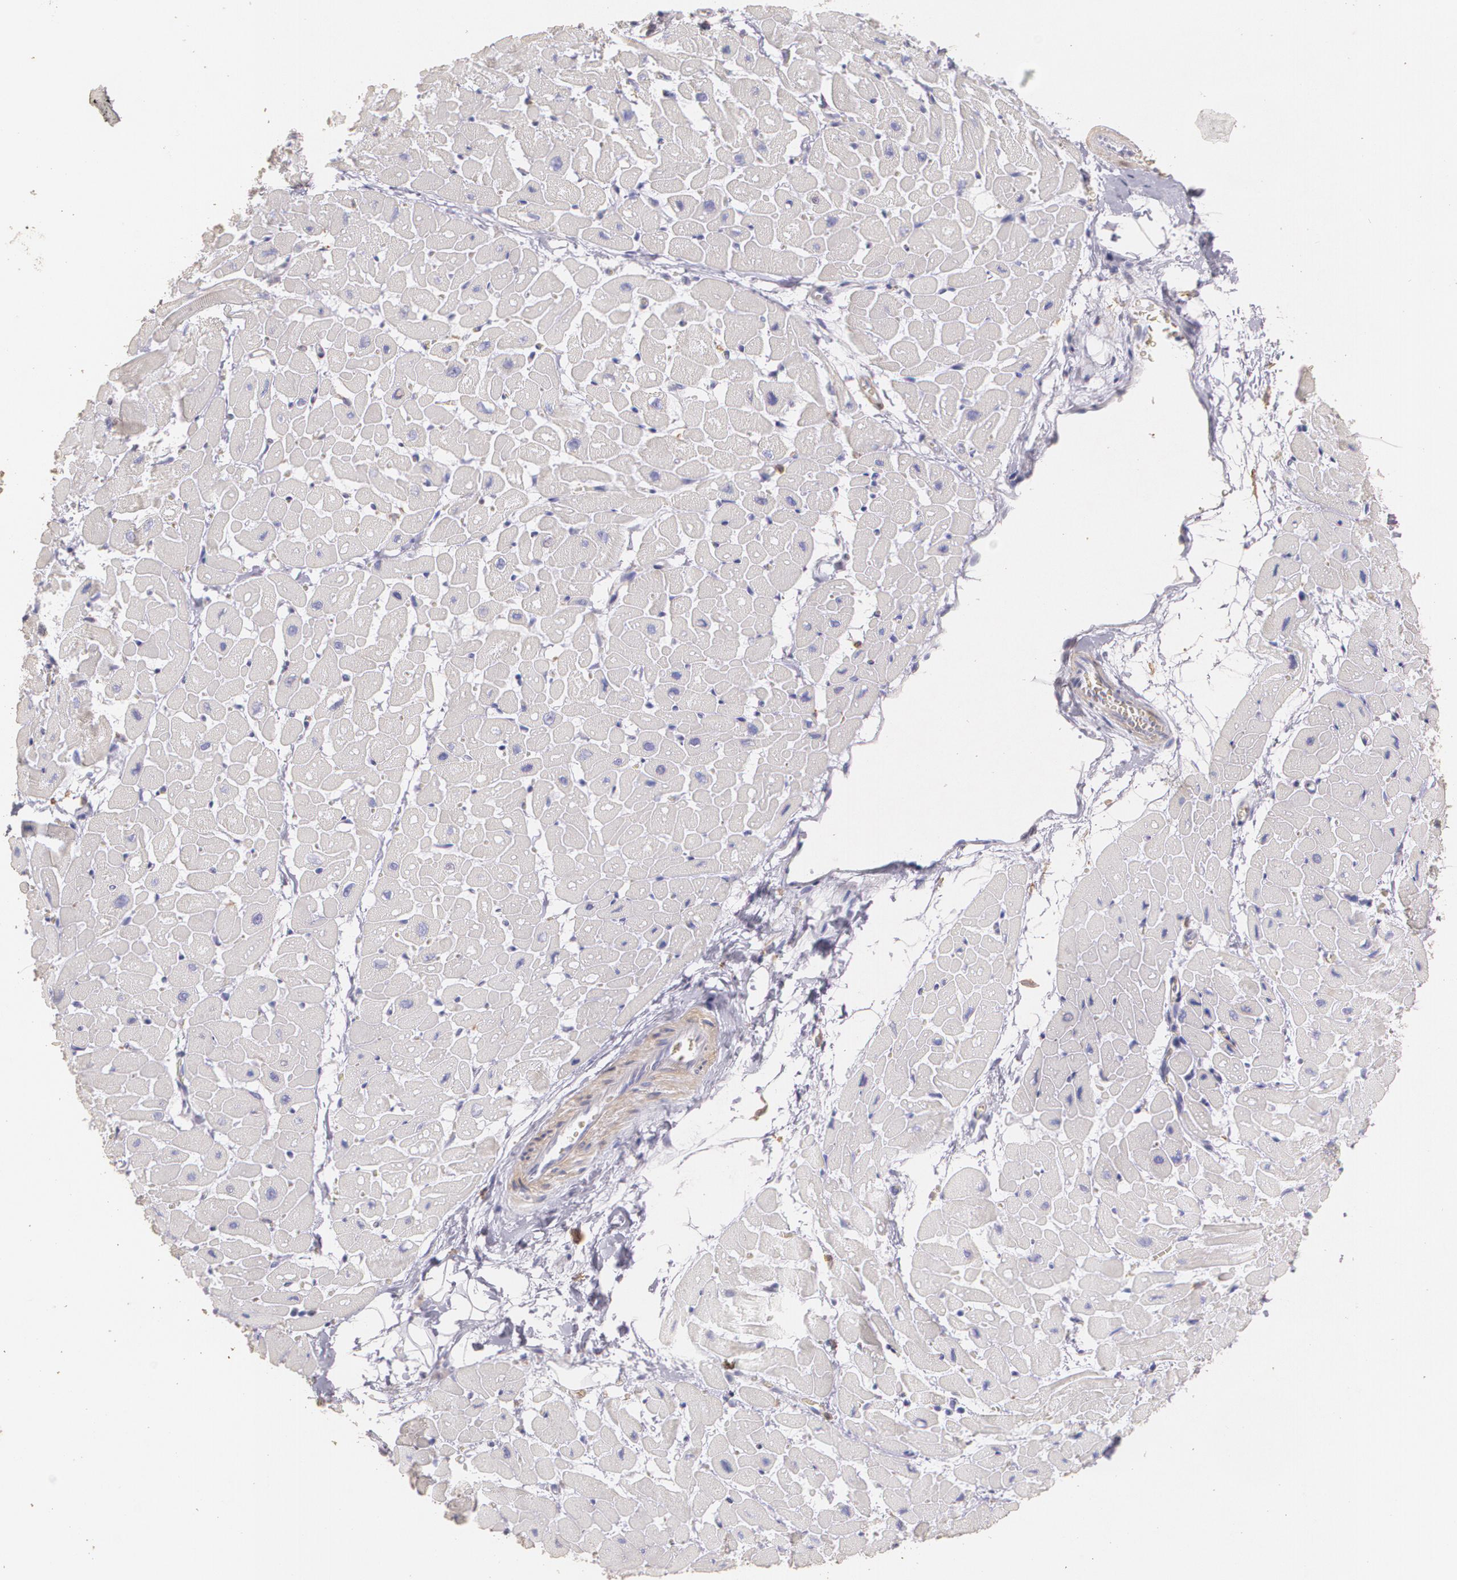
{"staining": {"intensity": "negative", "quantity": "none", "location": "none"}, "tissue": "heart muscle", "cell_type": "Cardiomyocytes", "image_type": "normal", "snomed": [{"axis": "morphology", "description": "Normal tissue, NOS"}, {"axis": "topography", "description": "Heart"}], "caption": "Immunohistochemical staining of benign heart muscle demonstrates no significant staining in cardiomyocytes. Brightfield microscopy of IHC stained with DAB (brown) and hematoxylin (blue), captured at high magnification.", "gene": "TGFBR1", "patient": {"sex": "male", "age": 45}}